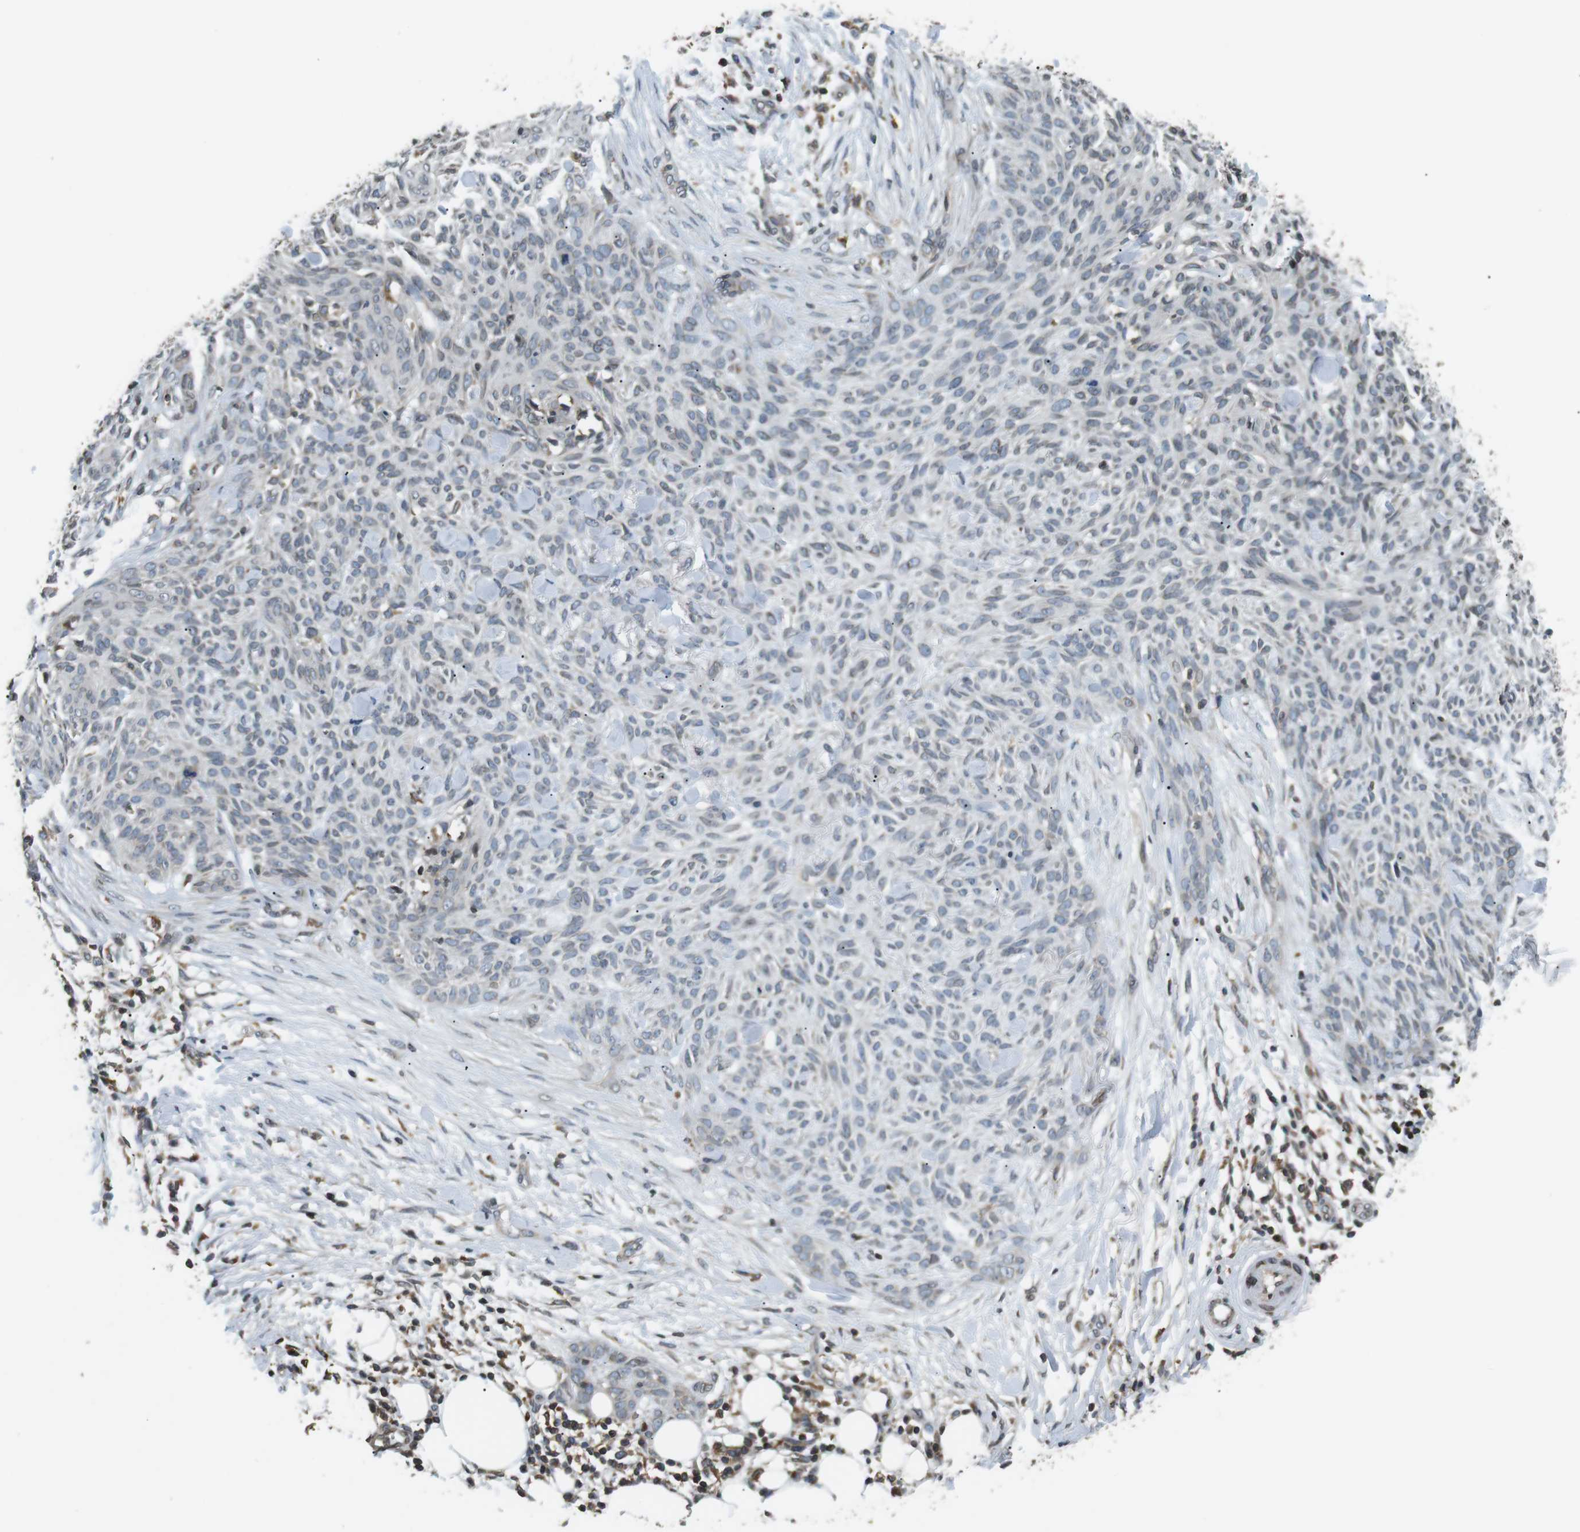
{"staining": {"intensity": "weak", "quantity": "25%-75%", "location": "cytoplasmic/membranous,nuclear"}, "tissue": "skin cancer", "cell_type": "Tumor cells", "image_type": "cancer", "snomed": [{"axis": "morphology", "description": "Basal cell carcinoma"}, {"axis": "topography", "description": "Skin"}], "caption": "An immunohistochemistry (IHC) histopathology image of neoplastic tissue is shown. Protein staining in brown shows weak cytoplasmic/membranous and nuclear positivity in skin cancer (basal cell carcinoma) within tumor cells. (Stains: DAB (3,3'-diaminobenzidine) in brown, nuclei in blue, Microscopy: brightfield microscopy at high magnification).", "gene": "TMX4", "patient": {"sex": "female", "age": 84}}